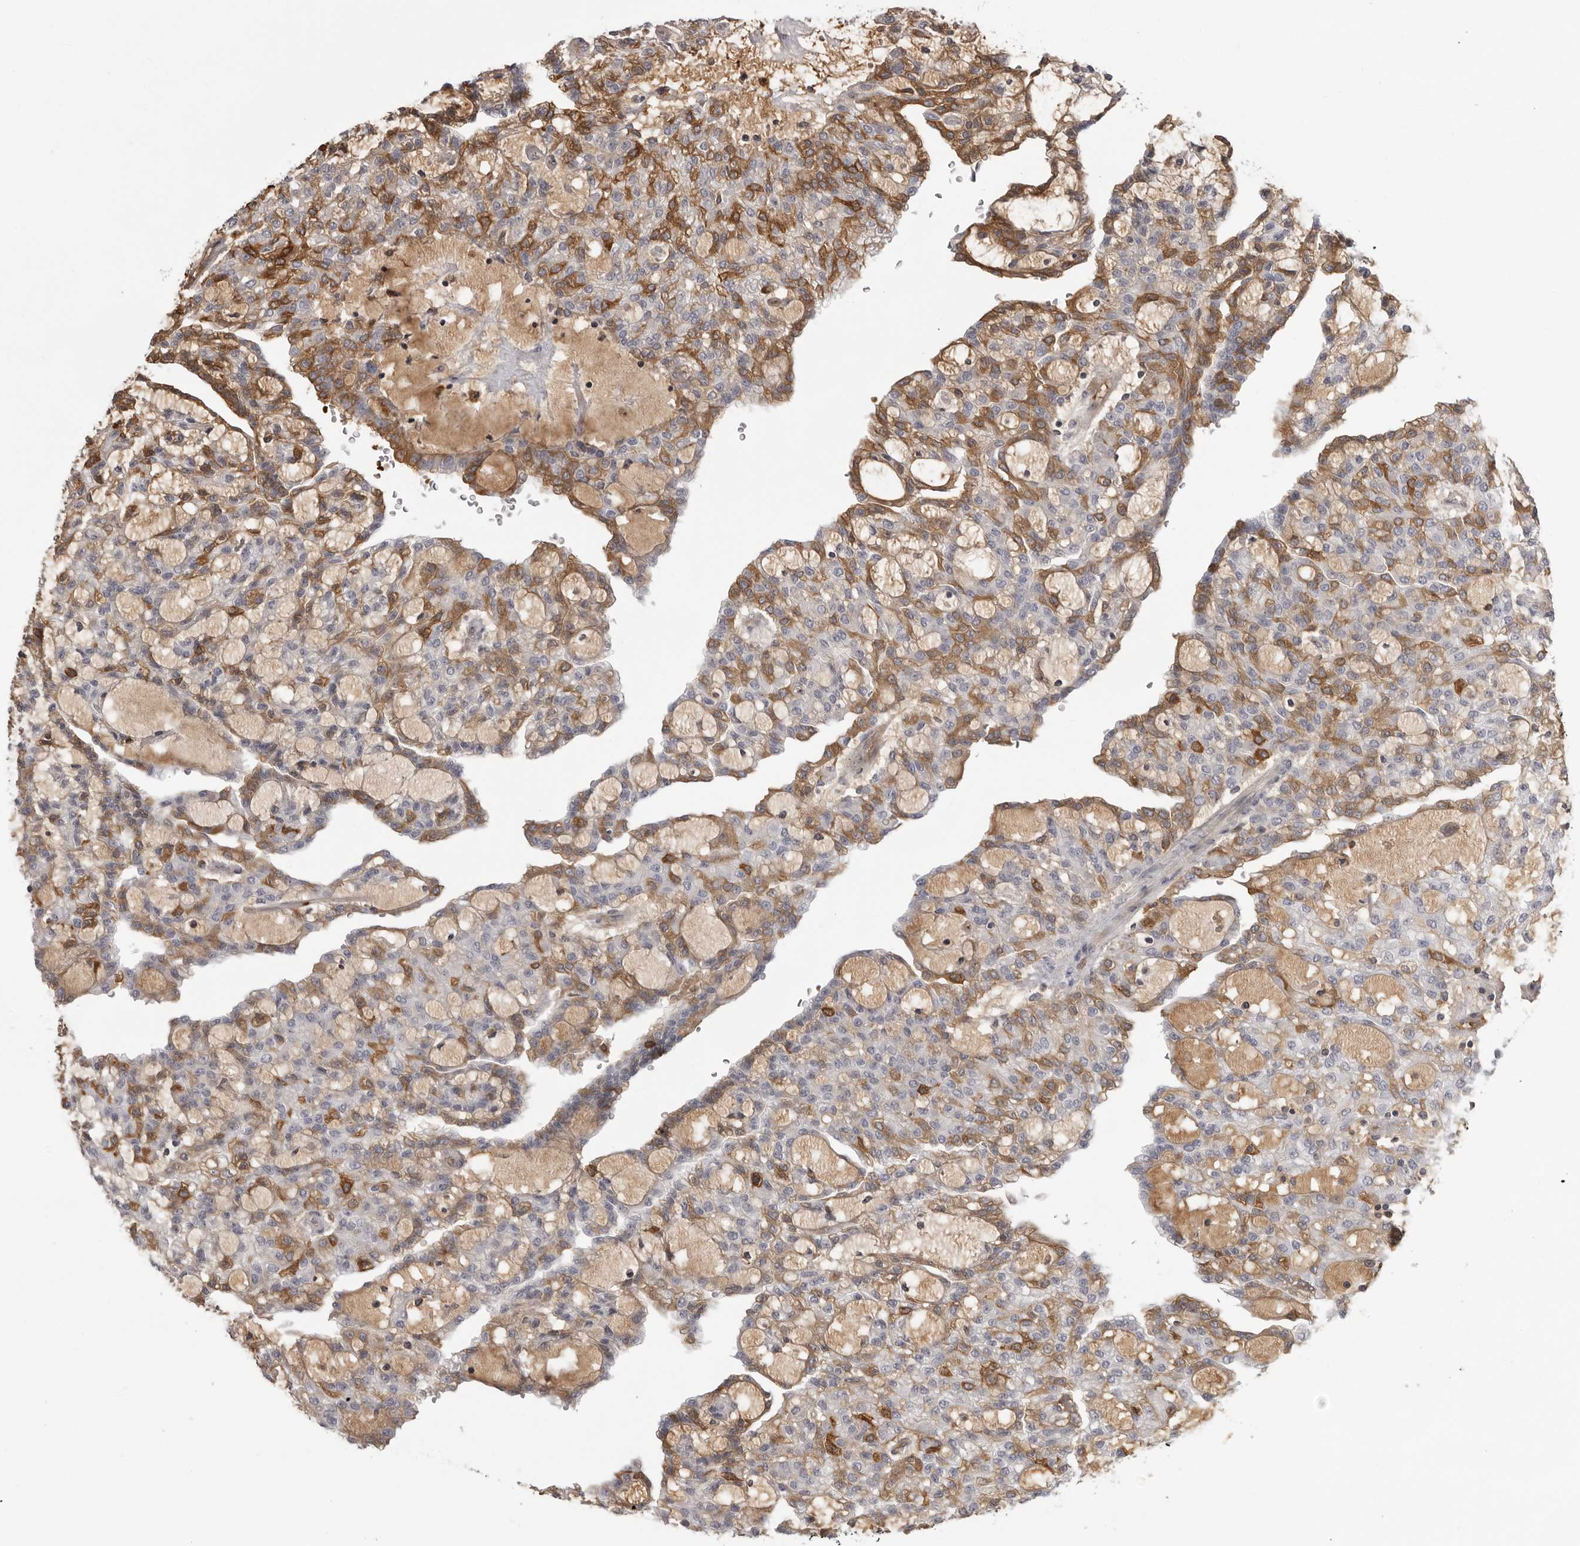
{"staining": {"intensity": "moderate", "quantity": "<25%", "location": "cytoplasmic/membranous"}, "tissue": "renal cancer", "cell_type": "Tumor cells", "image_type": "cancer", "snomed": [{"axis": "morphology", "description": "Adenocarcinoma, NOS"}, {"axis": "topography", "description": "Kidney"}], "caption": "A high-resolution histopathology image shows immunohistochemistry staining of renal cancer, which exhibits moderate cytoplasmic/membranous staining in about <25% of tumor cells.", "gene": "PLEKHF2", "patient": {"sex": "male", "age": 63}}